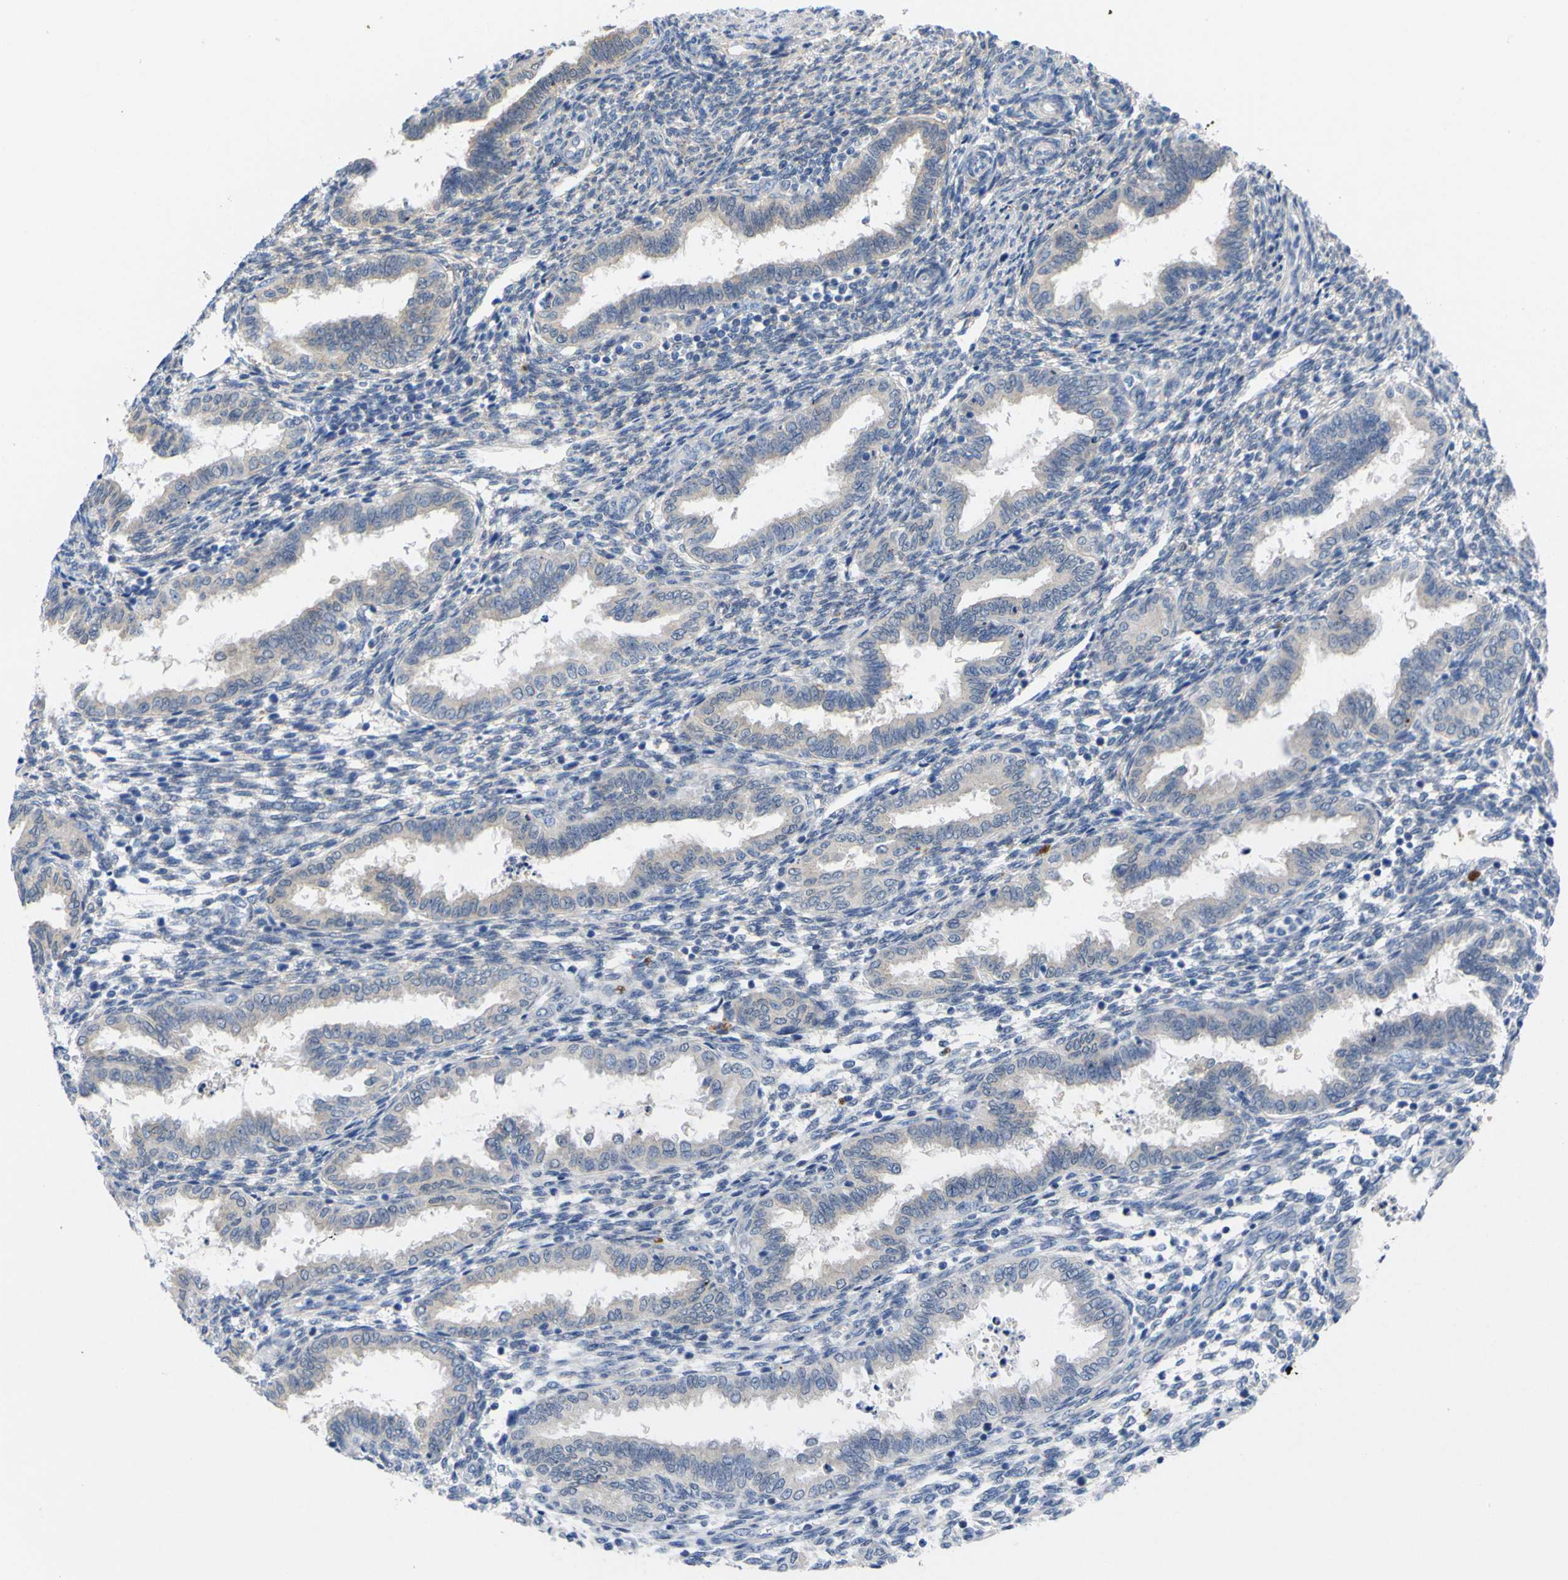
{"staining": {"intensity": "weak", "quantity": "<25%", "location": "cytoplasmic/membranous"}, "tissue": "endometrium", "cell_type": "Cells in endometrial stroma", "image_type": "normal", "snomed": [{"axis": "morphology", "description": "Normal tissue, NOS"}, {"axis": "topography", "description": "Endometrium"}], "caption": "Immunohistochemistry (IHC) micrograph of unremarkable endometrium: human endometrium stained with DAB (3,3'-diaminobenzidine) displays no significant protein positivity in cells in endometrial stroma.", "gene": "PEBP1", "patient": {"sex": "female", "age": 33}}